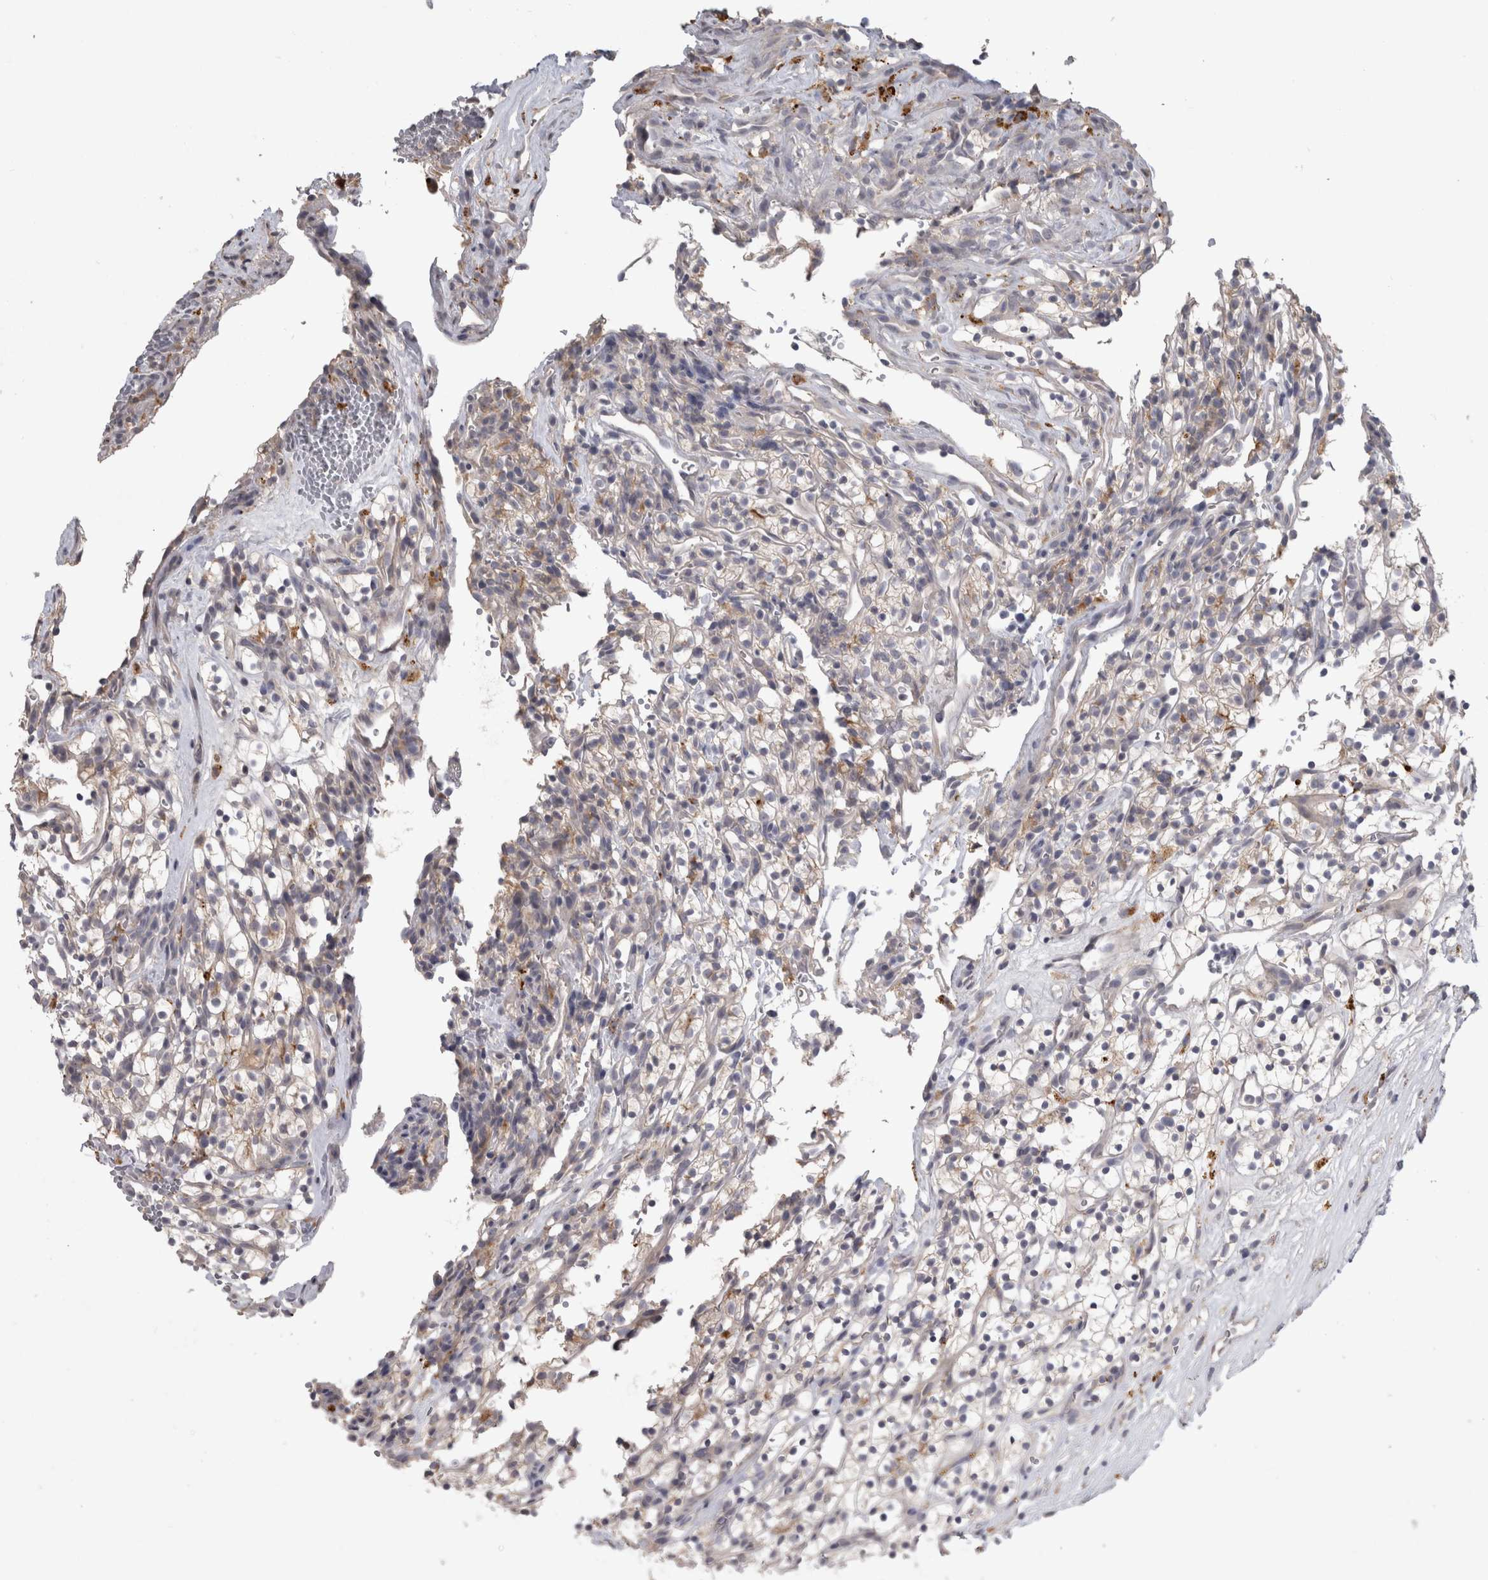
{"staining": {"intensity": "moderate", "quantity": "<25%", "location": "cytoplasmic/membranous"}, "tissue": "renal cancer", "cell_type": "Tumor cells", "image_type": "cancer", "snomed": [{"axis": "morphology", "description": "Adenocarcinoma, NOS"}, {"axis": "topography", "description": "Kidney"}], "caption": "Protein staining by IHC demonstrates moderate cytoplasmic/membranous expression in approximately <25% of tumor cells in renal adenocarcinoma.", "gene": "SLC22A11", "patient": {"sex": "female", "age": 57}}